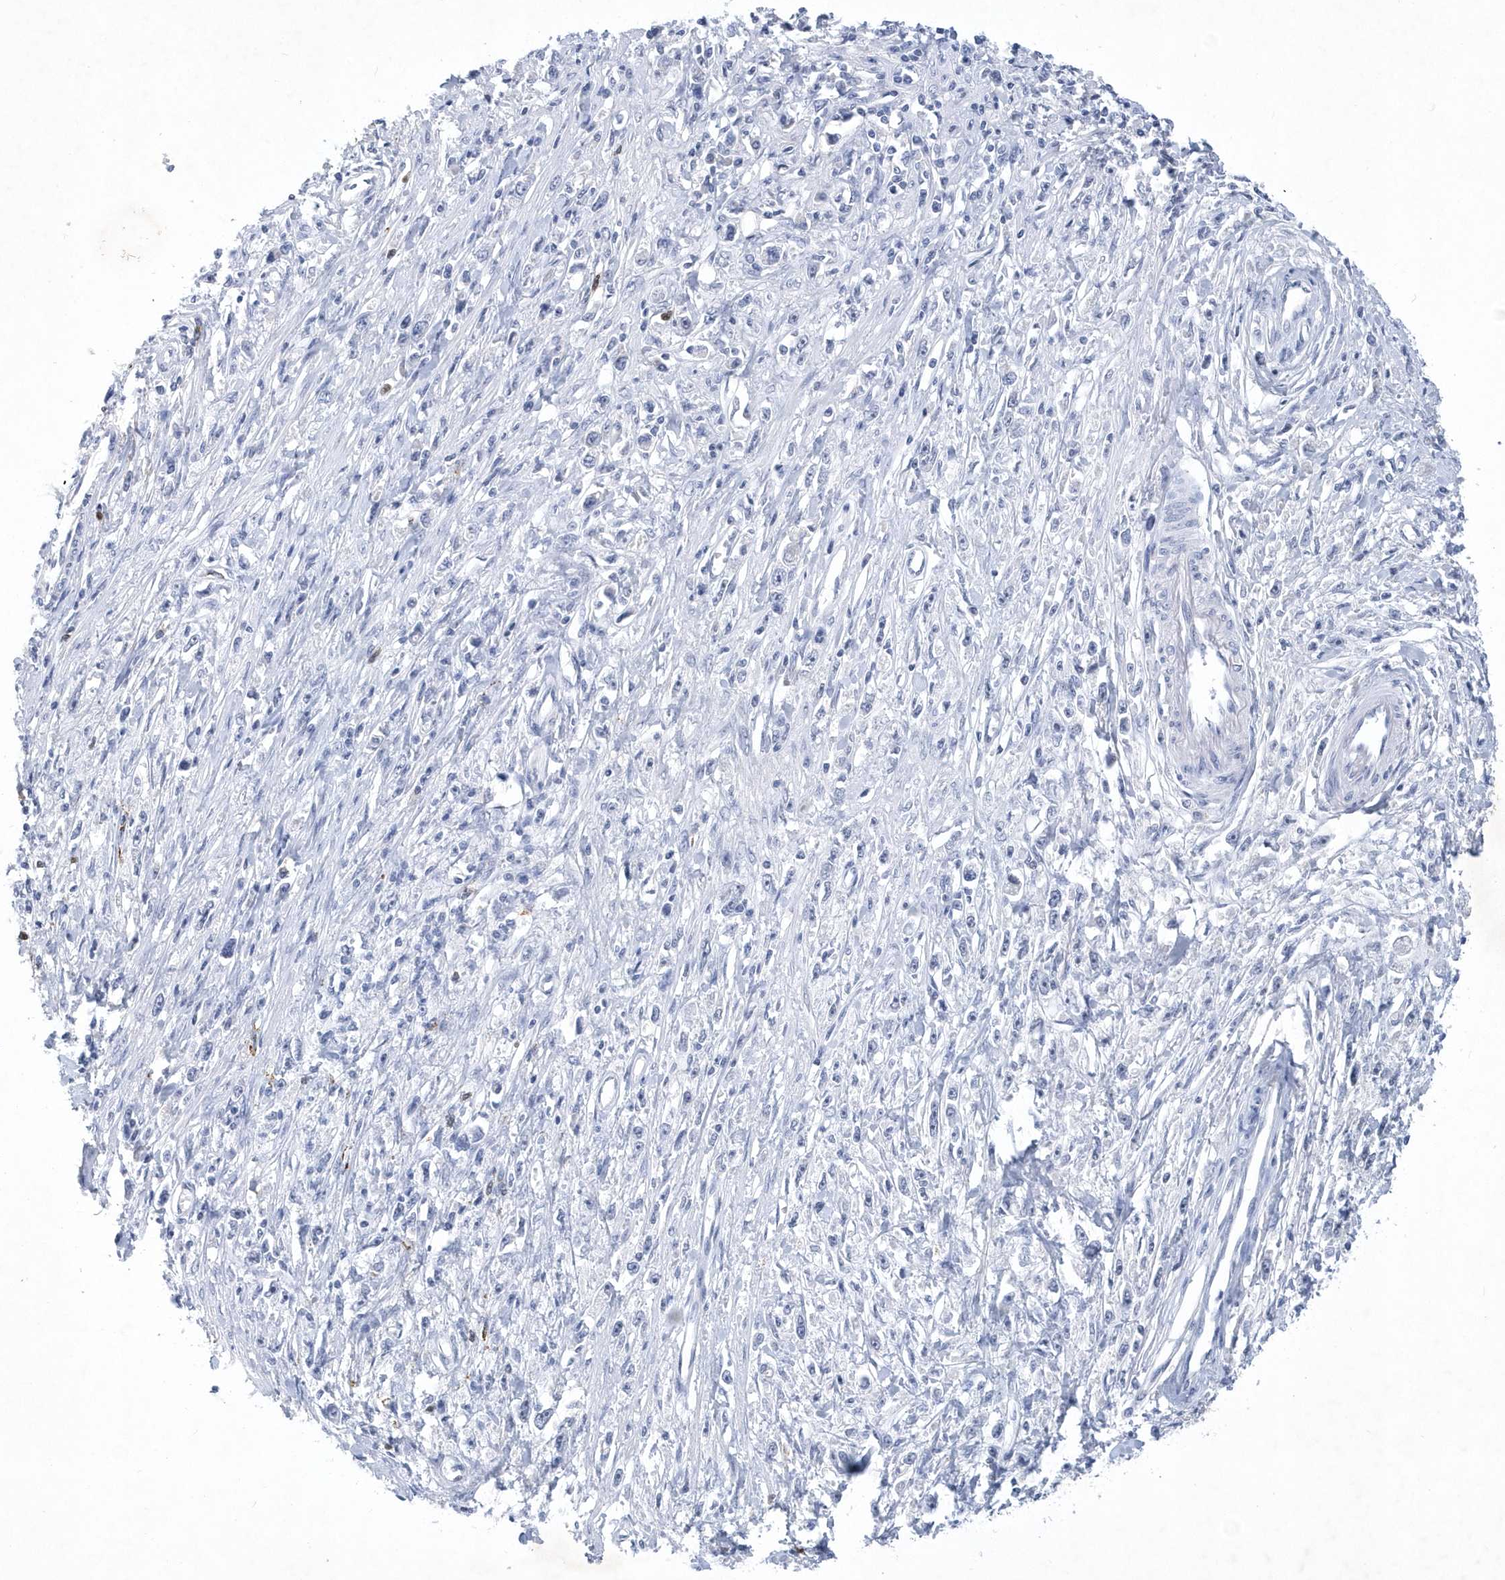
{"staining": {"intensity": "negative", "quantity": "none", "location": "none"}, "tissue": "stomach cancer", "cell_type": "Tumor cells", "image_type": "cancer", "snomed": [{"axis": "morphology", "description": "Adenocarcinoma, NOS"}, {"axis": "topography", "description": "Stomach"}], "caption": "This is a histopathology image of IHC staining of stomach adenocarcinoma, which shows no positivity in tumor cells.", "gene": "SRGAP3", "patient": {"sex": "female", "age": 59}}